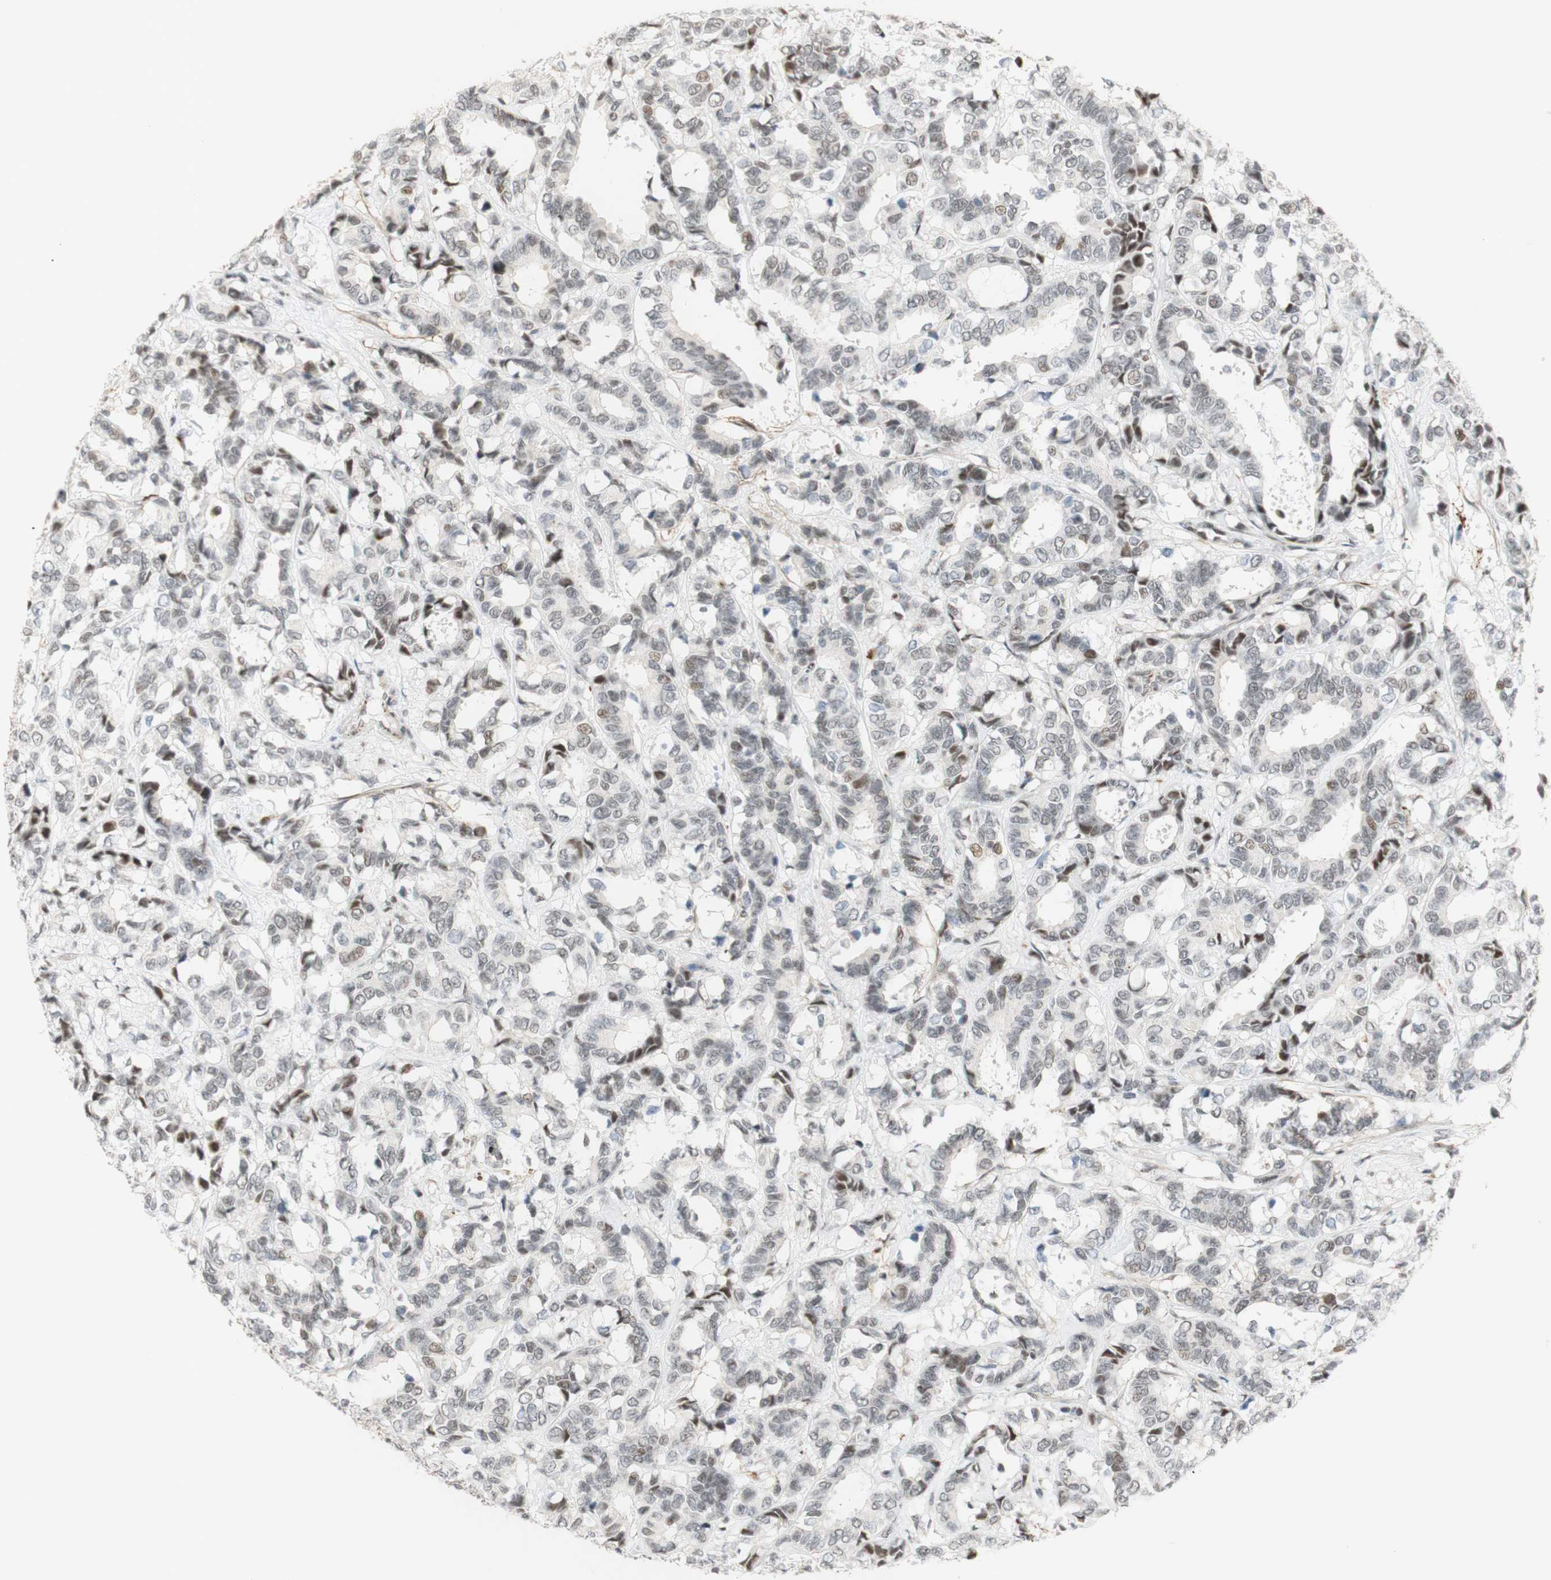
{"staining": {"intensity": "moderate", "quantity": ">75%", "location": "nuclear"}, "tissue": "breast cancer", "cell_type": "Tumor cells", "image_type": "cancer", "snomed": [{"axis": "morphology", "description": "Duct carcinoma"}, {"axis": "topography", "description": "Breast"}], "caption": "DAB (3,3'-diaminobenzidine) immunohistochemical staining of breast infiltrating ductal carcinoma shows moderate nuclear protein staining in approximately >75% of tumor cells. (Stains: DAB in brown, nuclei in blue, Microscopy: brightfield microscopy at high magnification).", "gene": "IRF1", "patient": {"sex": "female", "age": 87}}